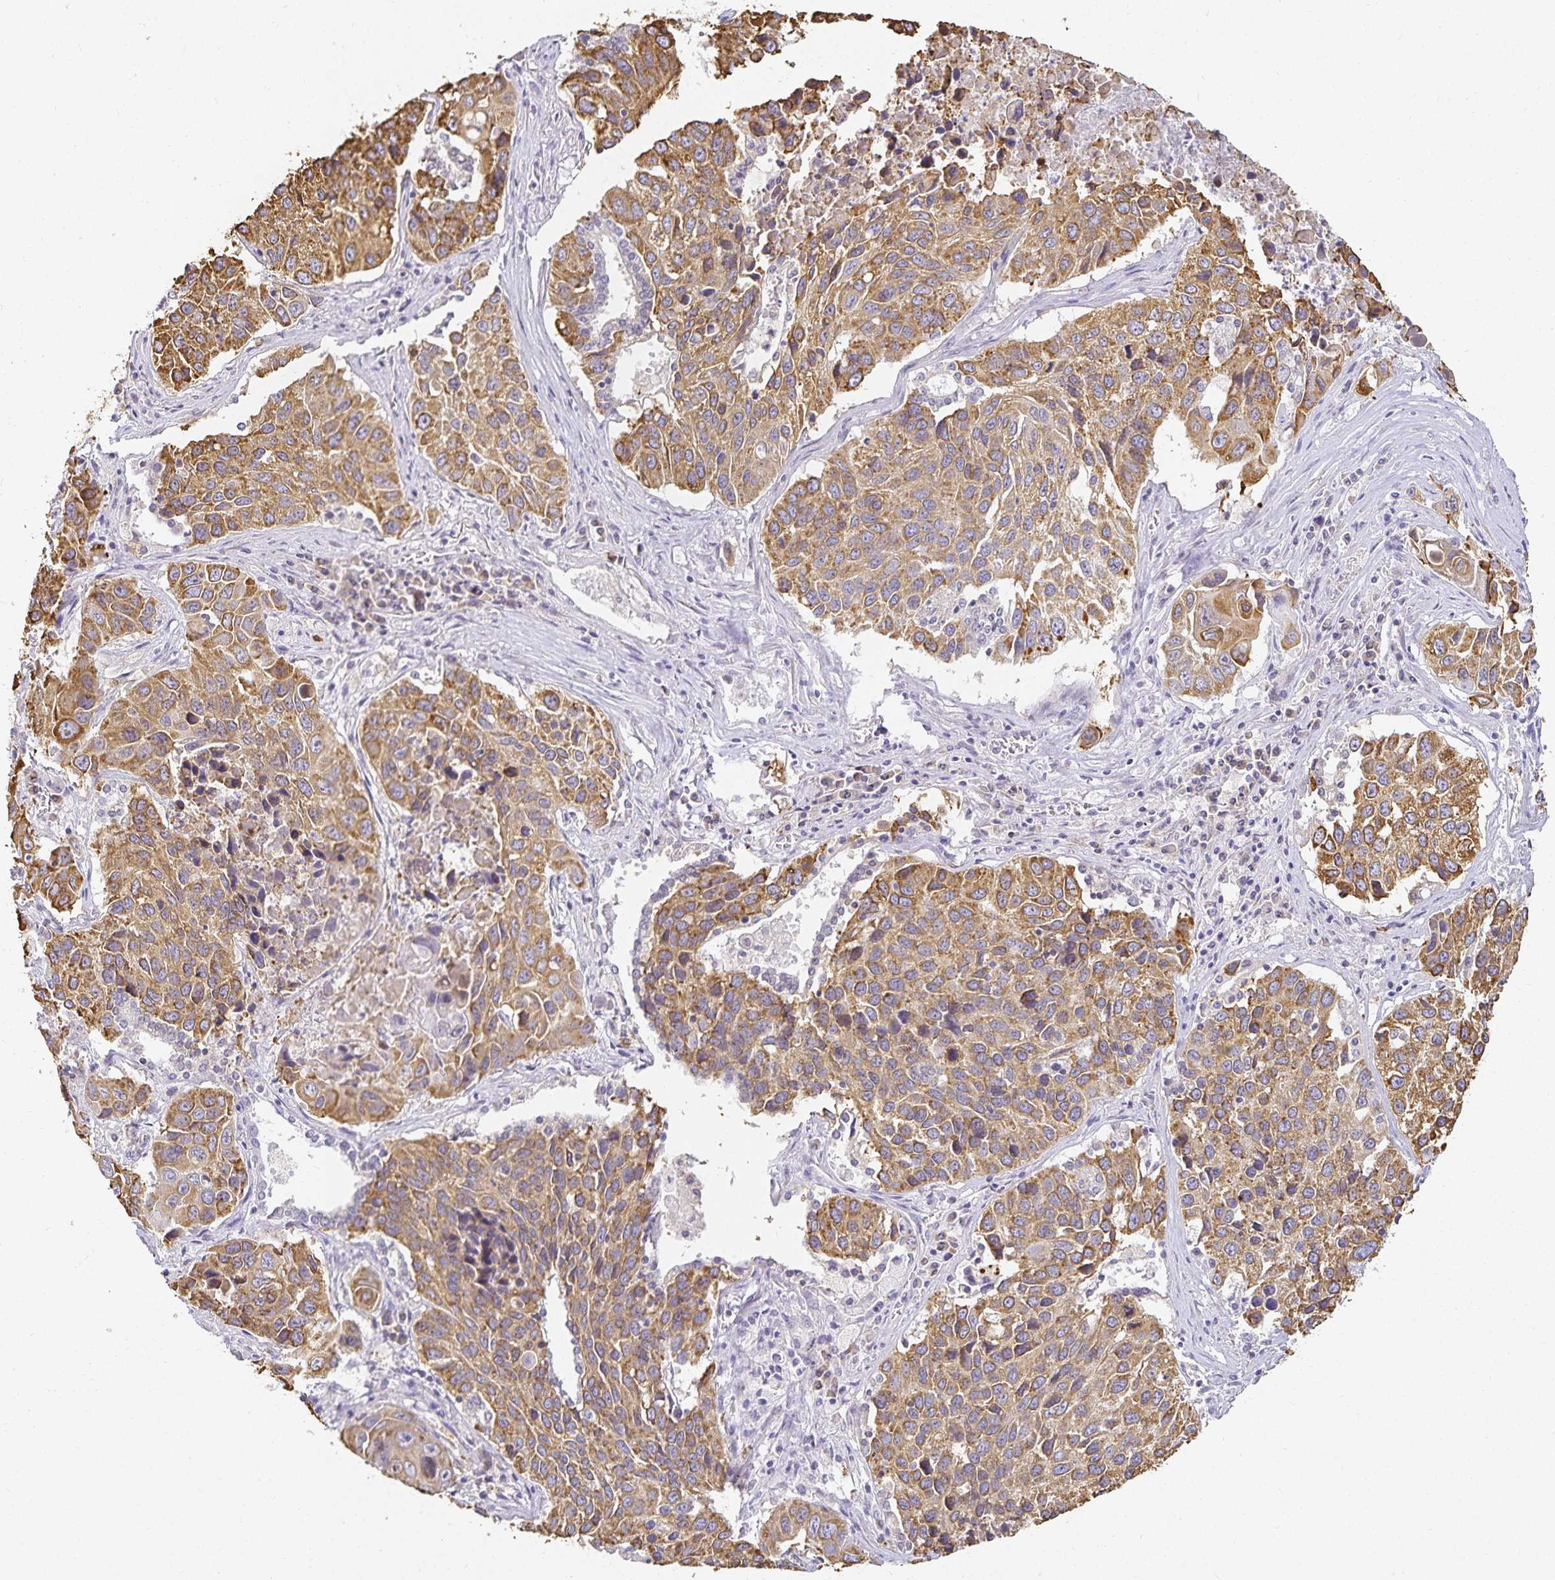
{"staining": {"intensity": "moderate", "quantity": ">75%", "location": "cytoplasmic/membranous"}, "tissue": "lung cancer", "cell_type": "Tumor cells", "image_type": "cancer", "snomed": [{"axis": "morphology", "description": "Squamous cell carcinoma, NOS"}, {"axis": "topography", "description": "Lung"}], "caption": "Protein staining exhibits moderate cytoplasmic/membranous positivity in about >75% of tumor cells in lung squamous cell carcinoma.", "gene": "GP2", "patient": {"sex": "female", "age": 61}}